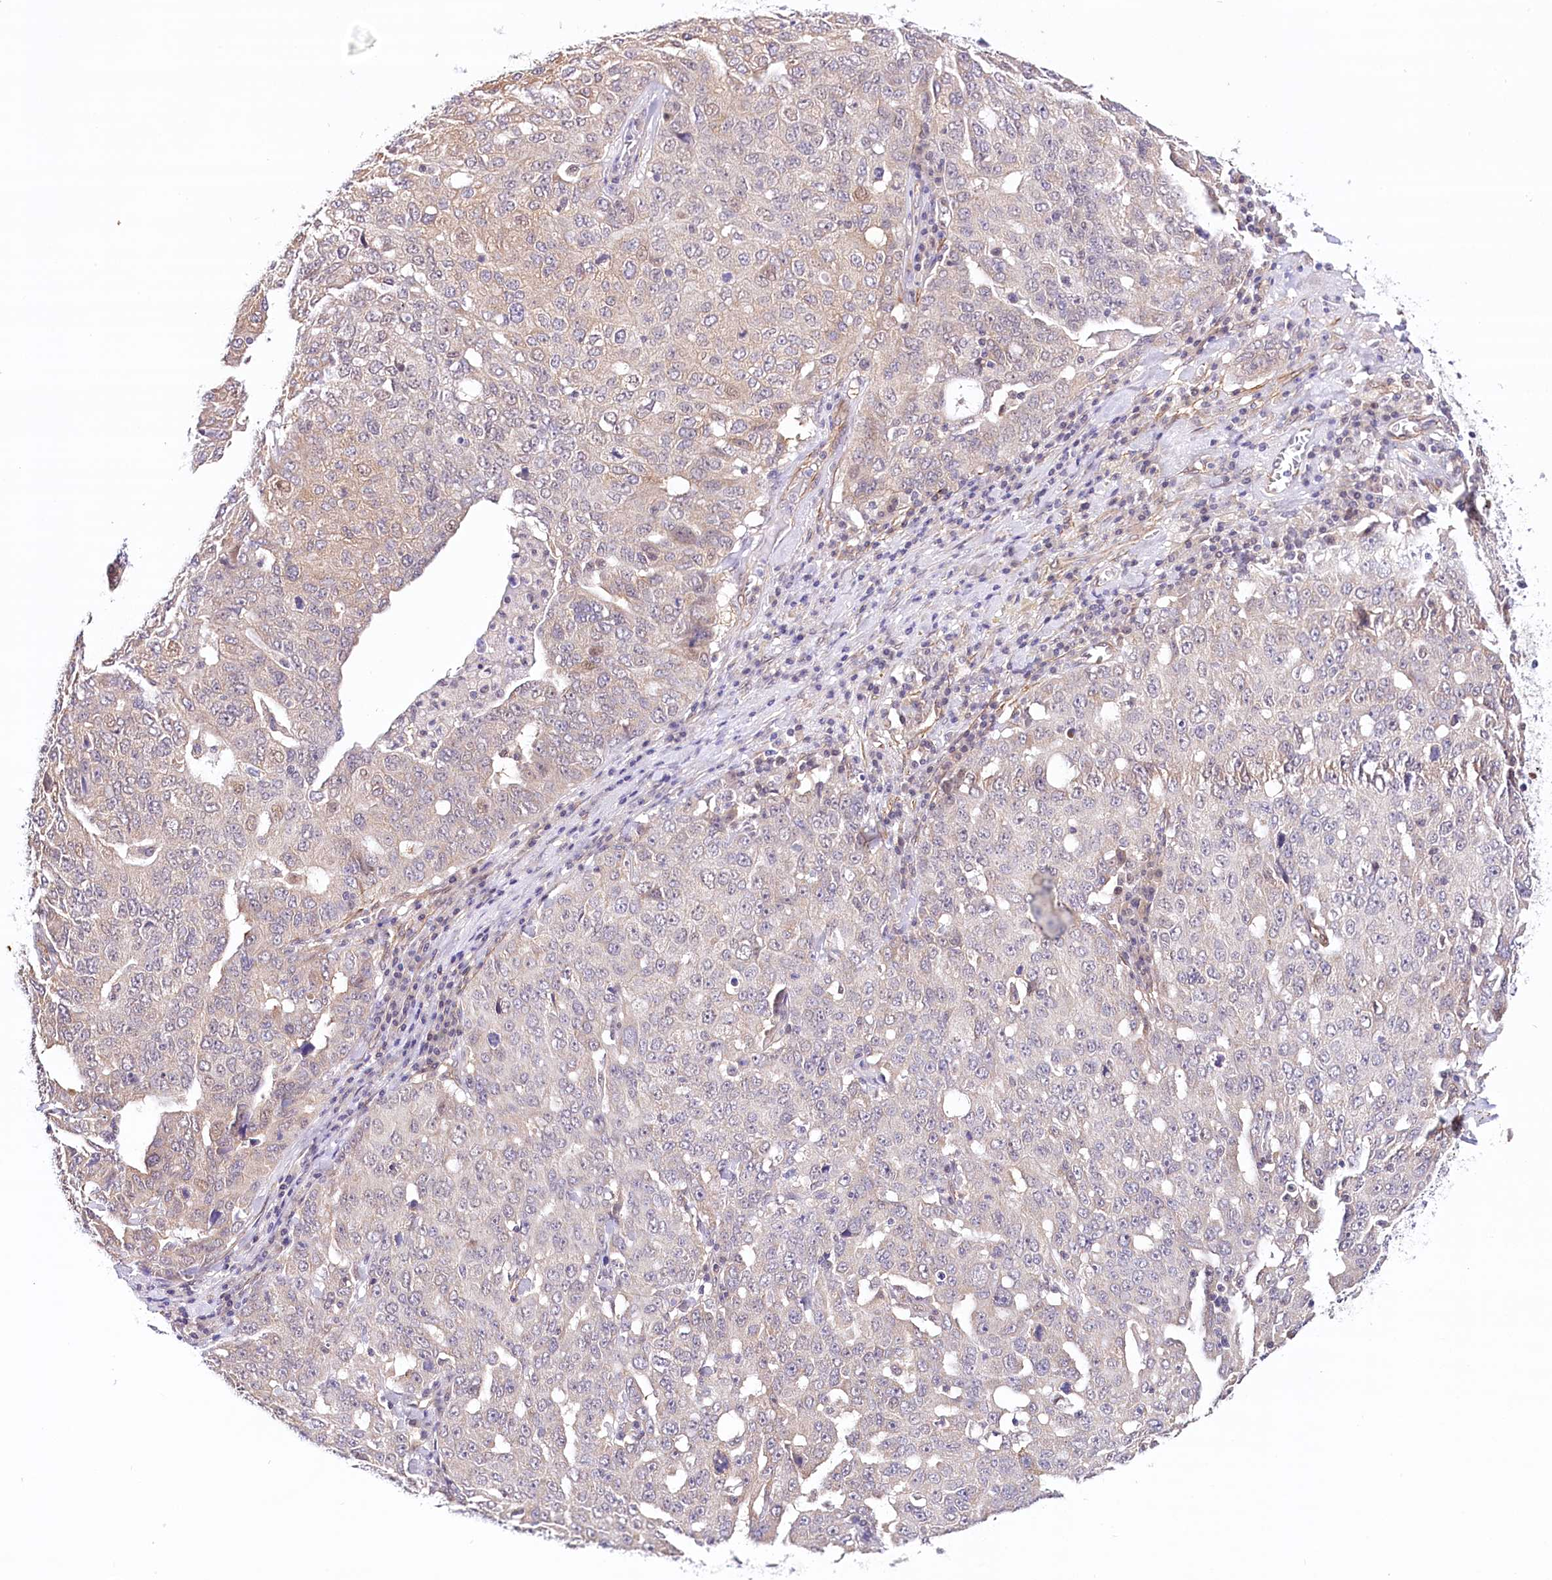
{"staining": {"intensity": "negative", "quantity": "none", "location": "none"}, "tissue": "ovarian cancer", "cell_type": "Tumor cells", "image_type": "cancer", "snomed": [{"axis": "morphology", "description": "Carcinoma, endometroid"}, {"axis": "topography", "description": "Ovary"}], "caption": "The immunohistochemistry micrograph has no significant staining in tumor cells of ovarian endometroid carcinoma tissue.", "gene": "PPP2R5B", "patient": {"sex": "female", "age": 62}}